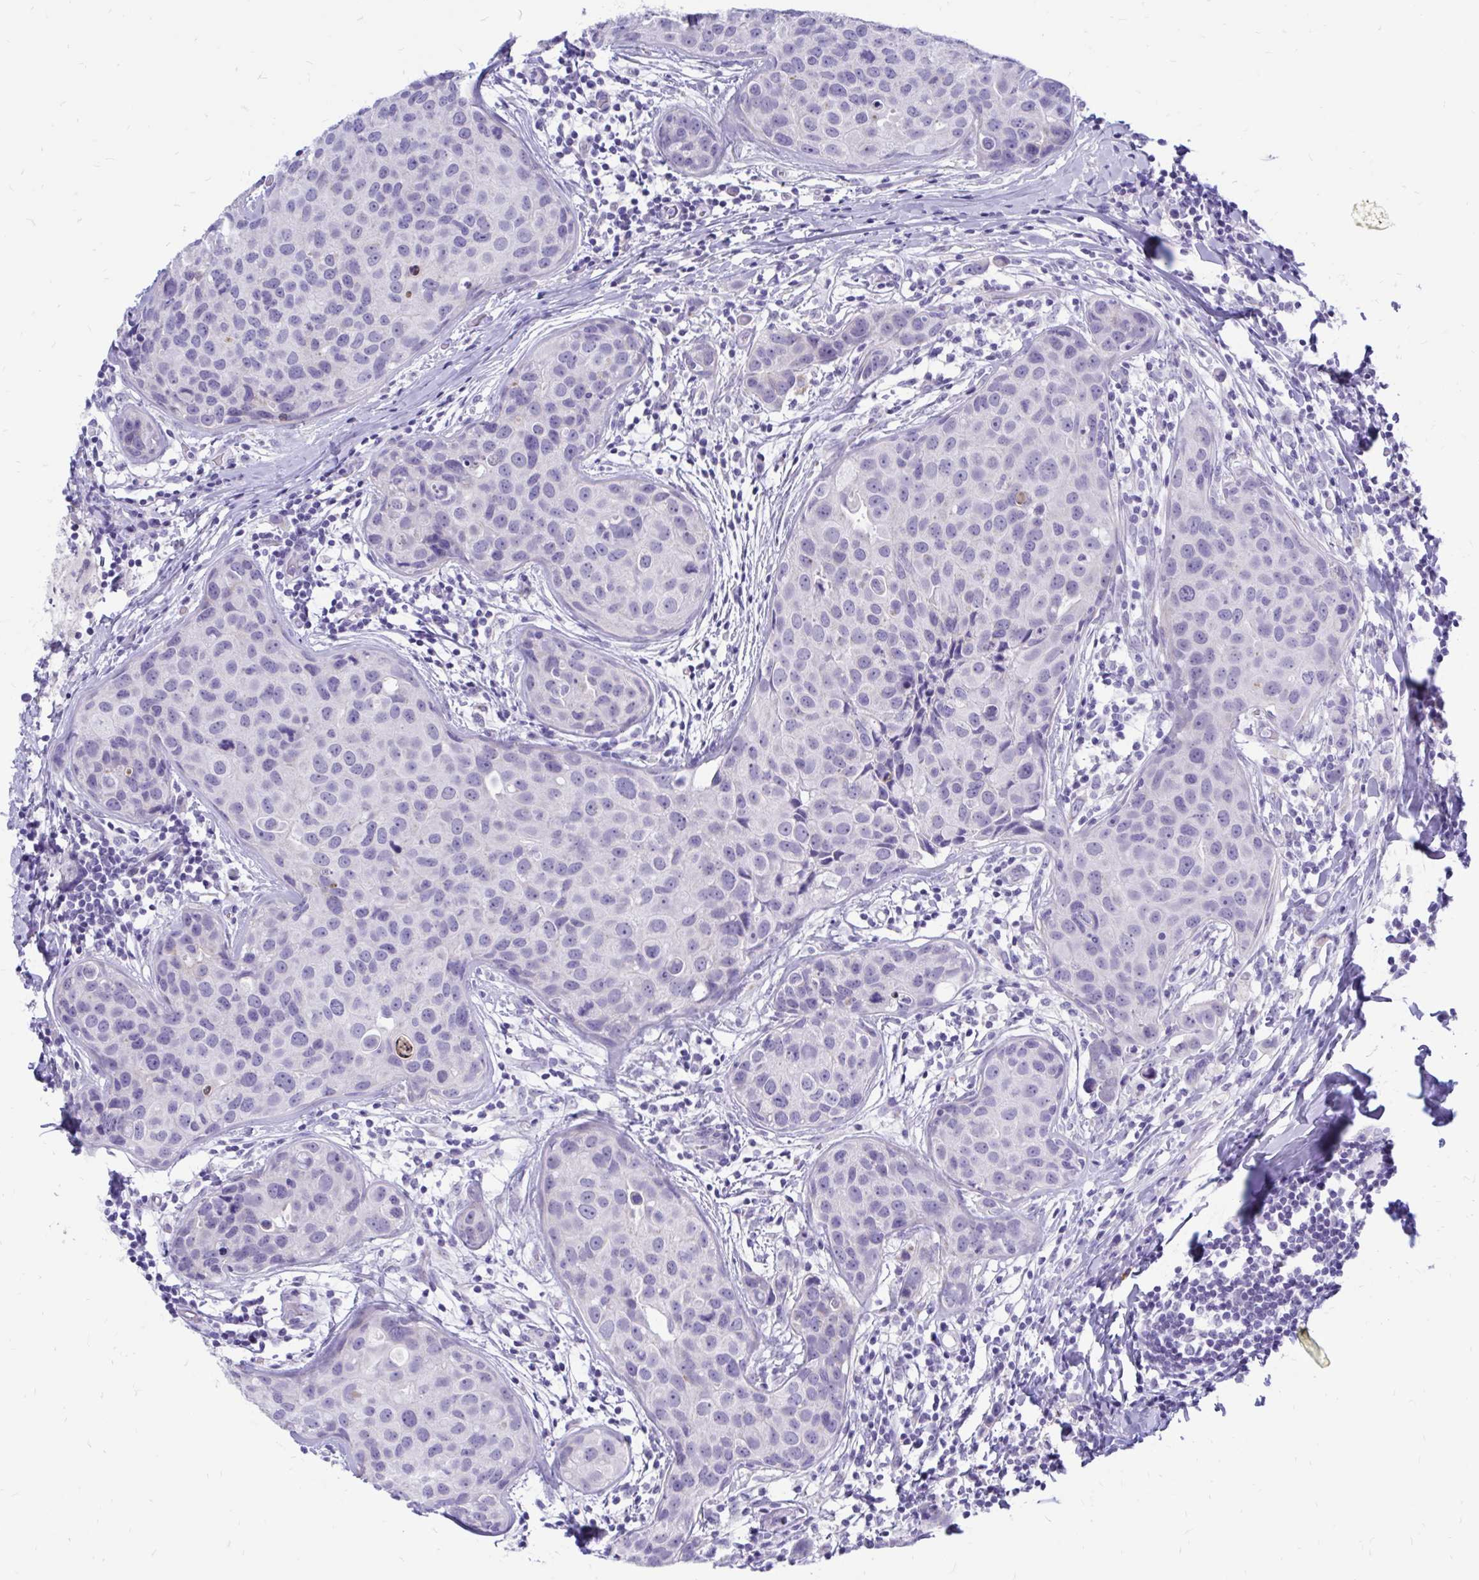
{"staining": {"intensity": "negative", "quantity": "none", "location": "none"}, "tissue": "breast cancer", "cell_type": "Tumor cells", "image_type": "cancer", "snomed": [{"axis": "morphology", "description": "Duct carcinoma"}, {"axis": "topography", "description": "Breast"}], "caption": "IHC histopathology image of human breast intraductal carcinoma stained for a protein (brown), which exhibits no positivity in tumor cells.", "gene": "IGSF5", "patient": {"sex": "female", "age": 24}}